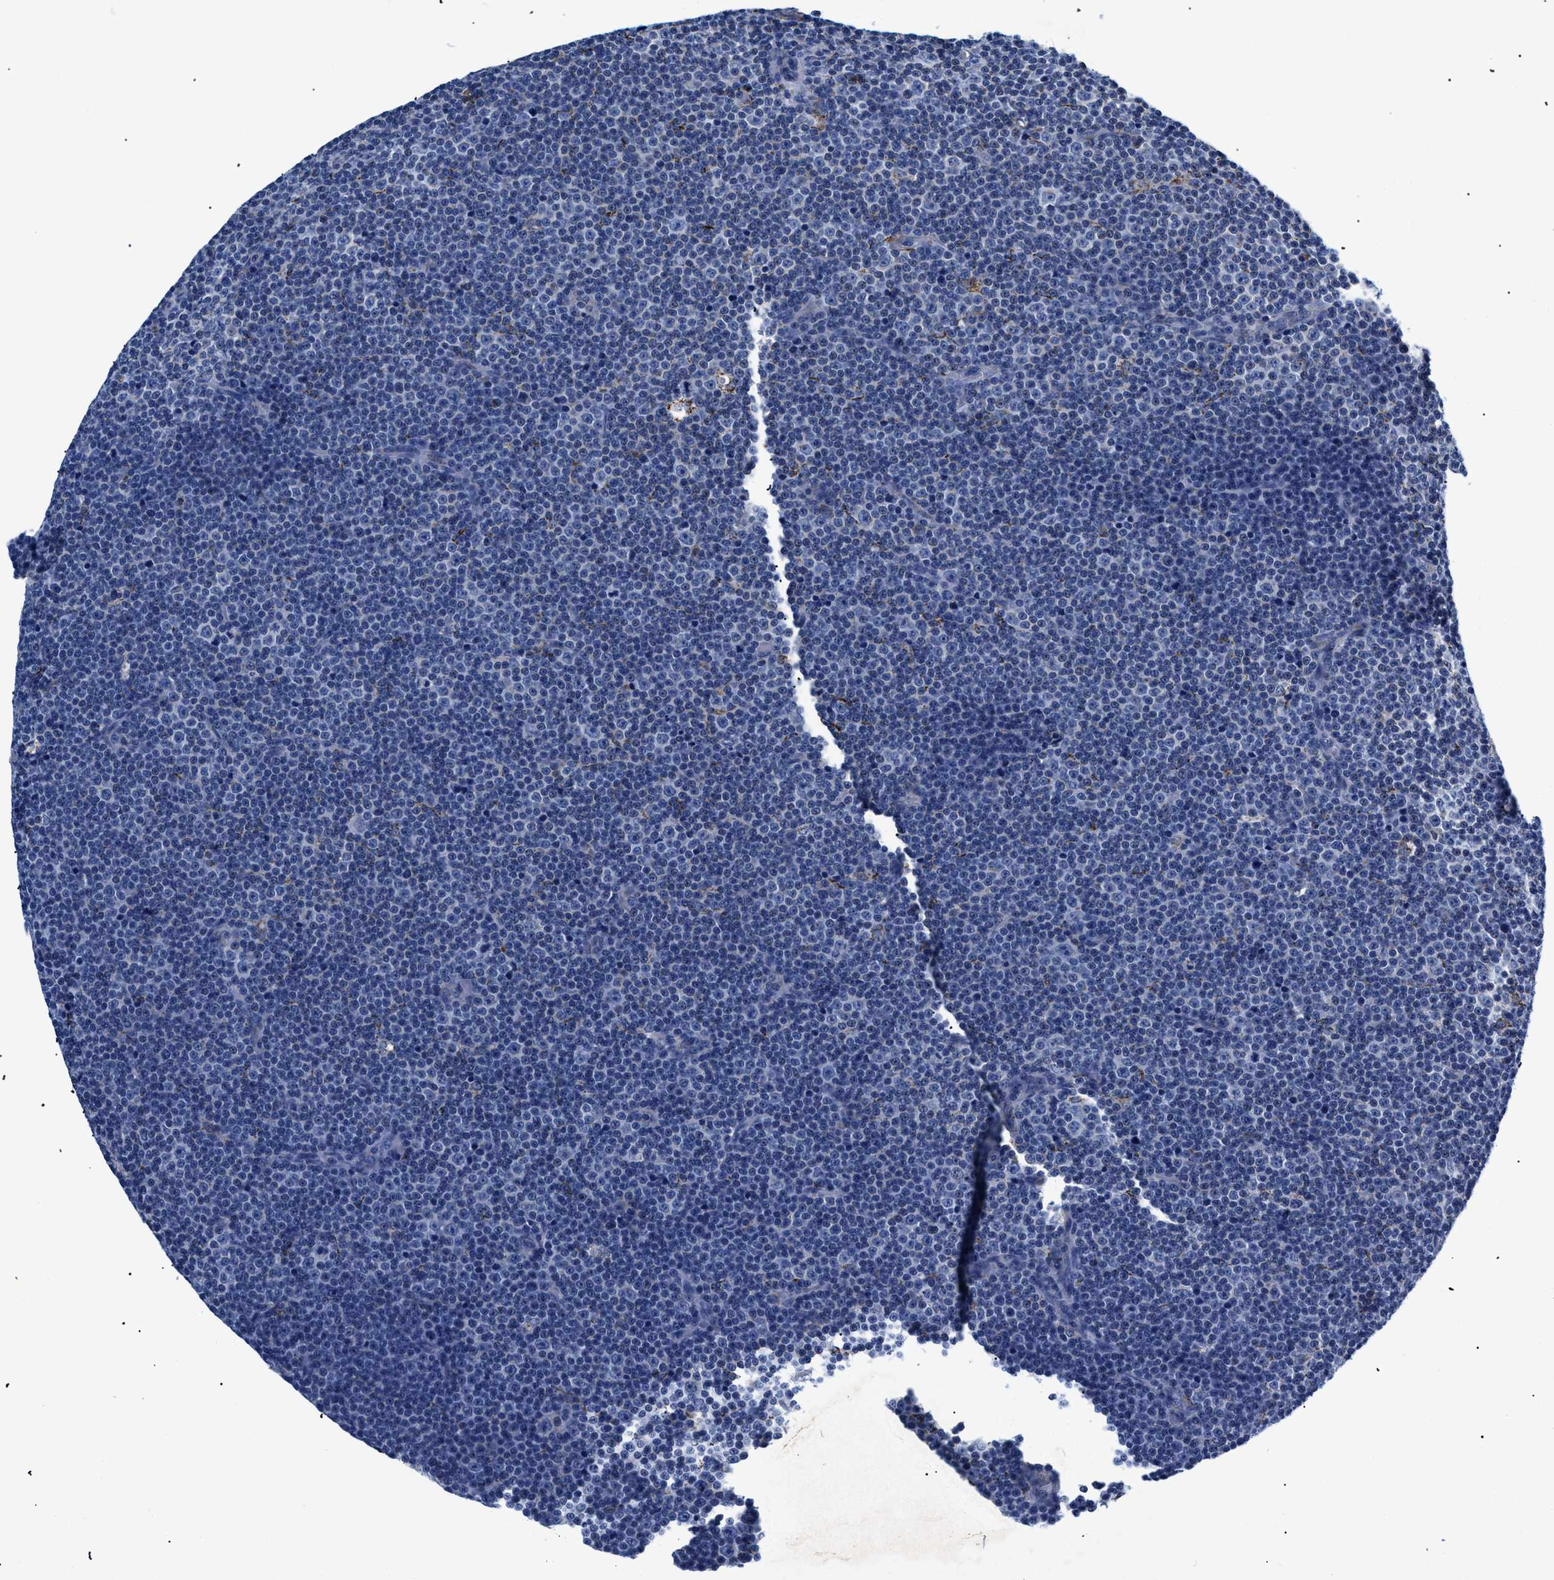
{"staining": {"intensity": "negative", "quantity": "none", "location": "none"}, "tissue": "lymphoma", "cell_type": "Tumor cells", "image_type": "cancer", "snomed": [{"axis": "morphology", "description": "Malignant lymphoma, non-Hodgkin's type, Low grade"}, {"axis": "topography", "description": "Lymph node"}], "caption": "Tumor cells are negative for brown protein staining in lymphoma.", "gene": "GPR149", "patient": {"sex": "female", "age": 67}}